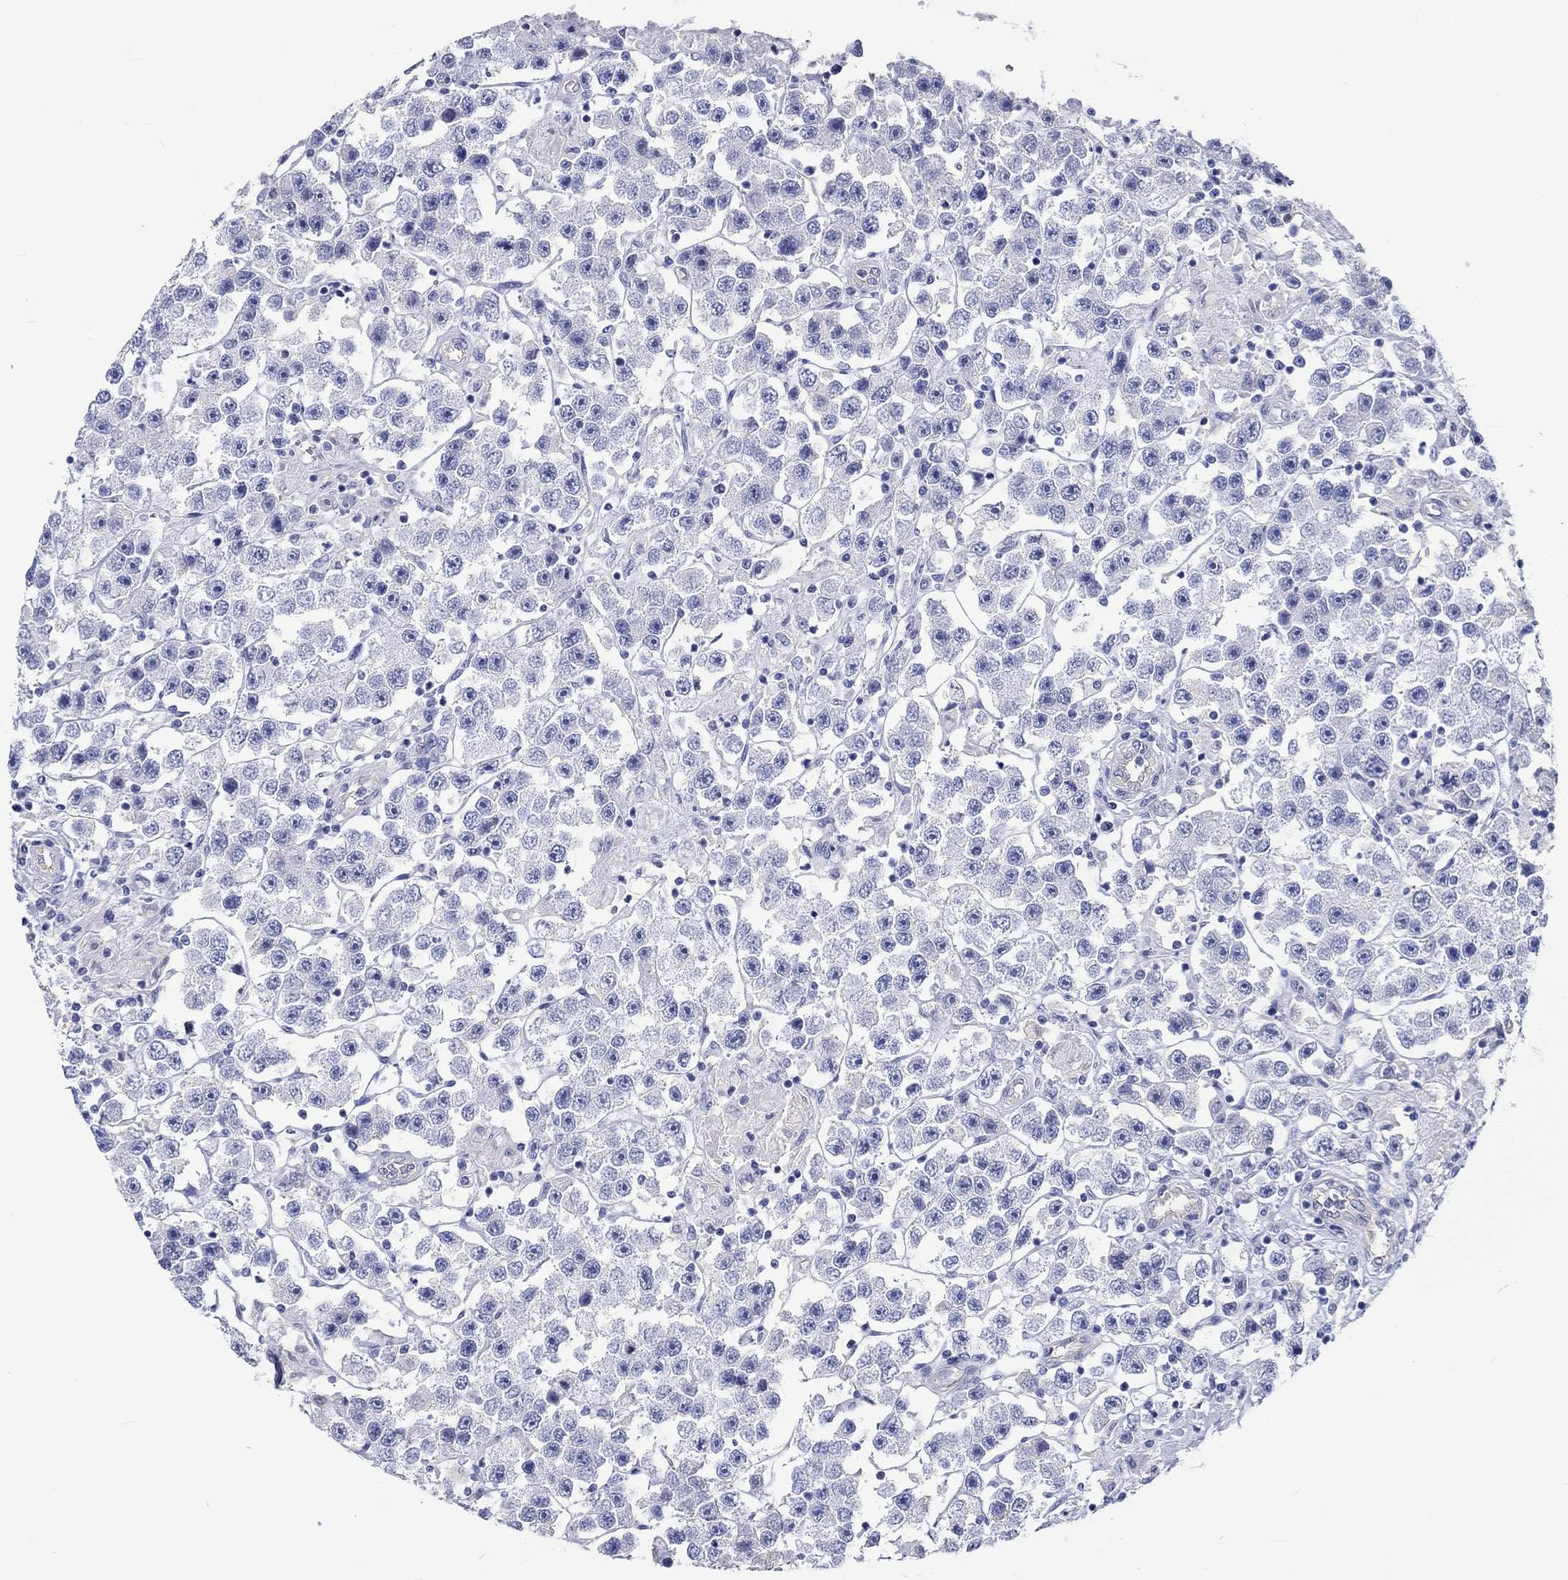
{"staining": {"intensity": "negative", "quantity": "none", "location": "none"}, "tissue": "testis cancer", "cell_type": "Tumor cells", "image_type": "cancer", "snomed": [{"axis": "morphology", "description": "Seminoma, NOS"}, {"axis": "topography", "description": "Testis"}], "caption": "Testis seminoma was stained to show a protein in brown. There is no significant staining in tumor cells.", "gene": "CDY2B", "patient": {"sex": "male", "age": 45}}